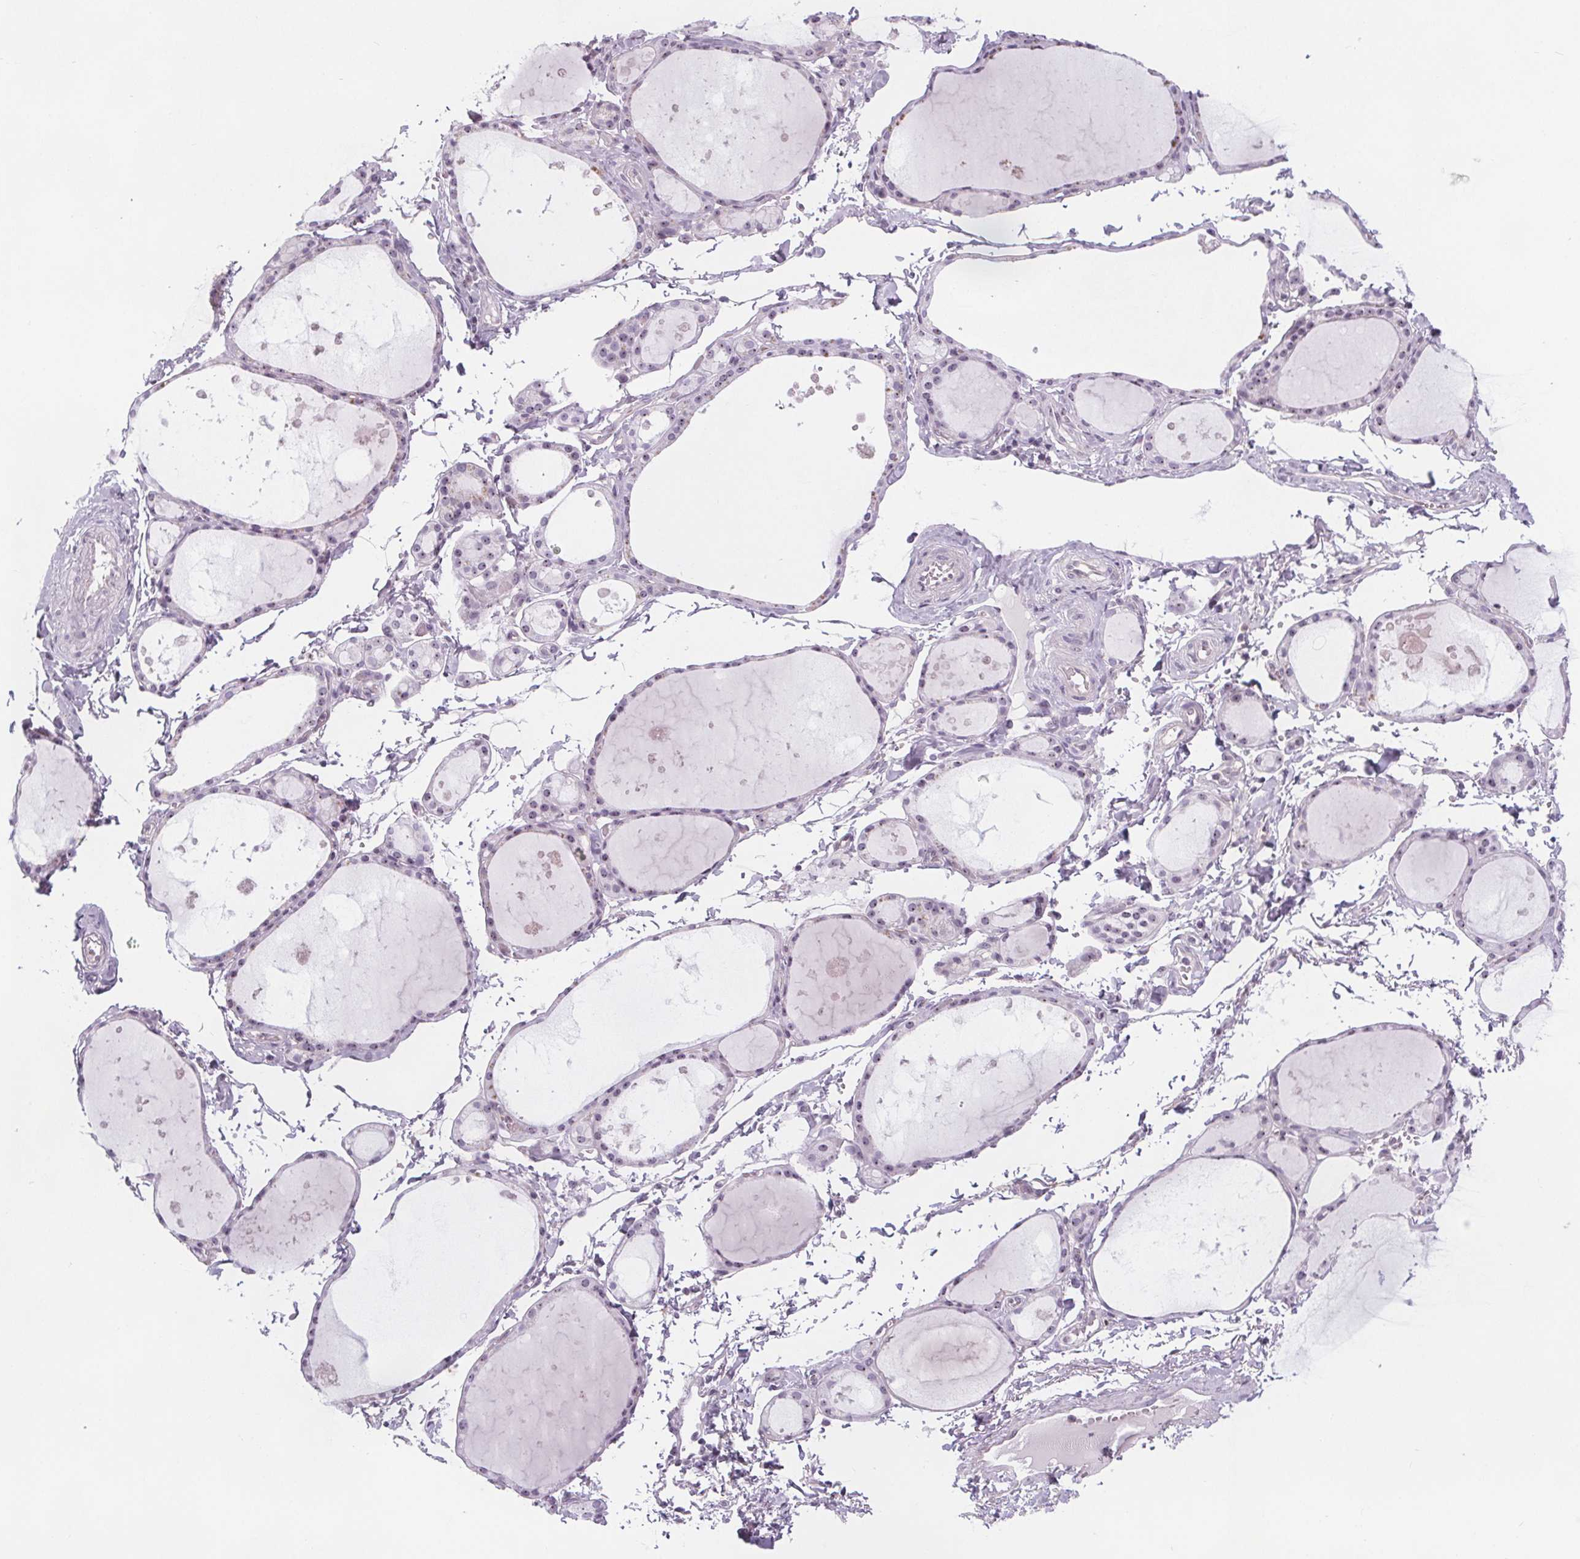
{"staining": {"intensity": "negative", "quantity": "none", "location": "none"}, "tissue": "thyroid gland", "cell_type": "Glandular cells", "image_type": "normal", "snomed": [{"axis": "morphology", "description": "Normal tissue, NOS"}, {"axis": "topography", "description": "Thyroid gland"}], "caption": "Immunohistochemistry of benign human thyroid gland displays no expression in glandular cells. (DAB immunohistochemistry with hematoxylin counter stain).", "gene": "NOLC1", "patient": {"sex": "male", "age": 68}}